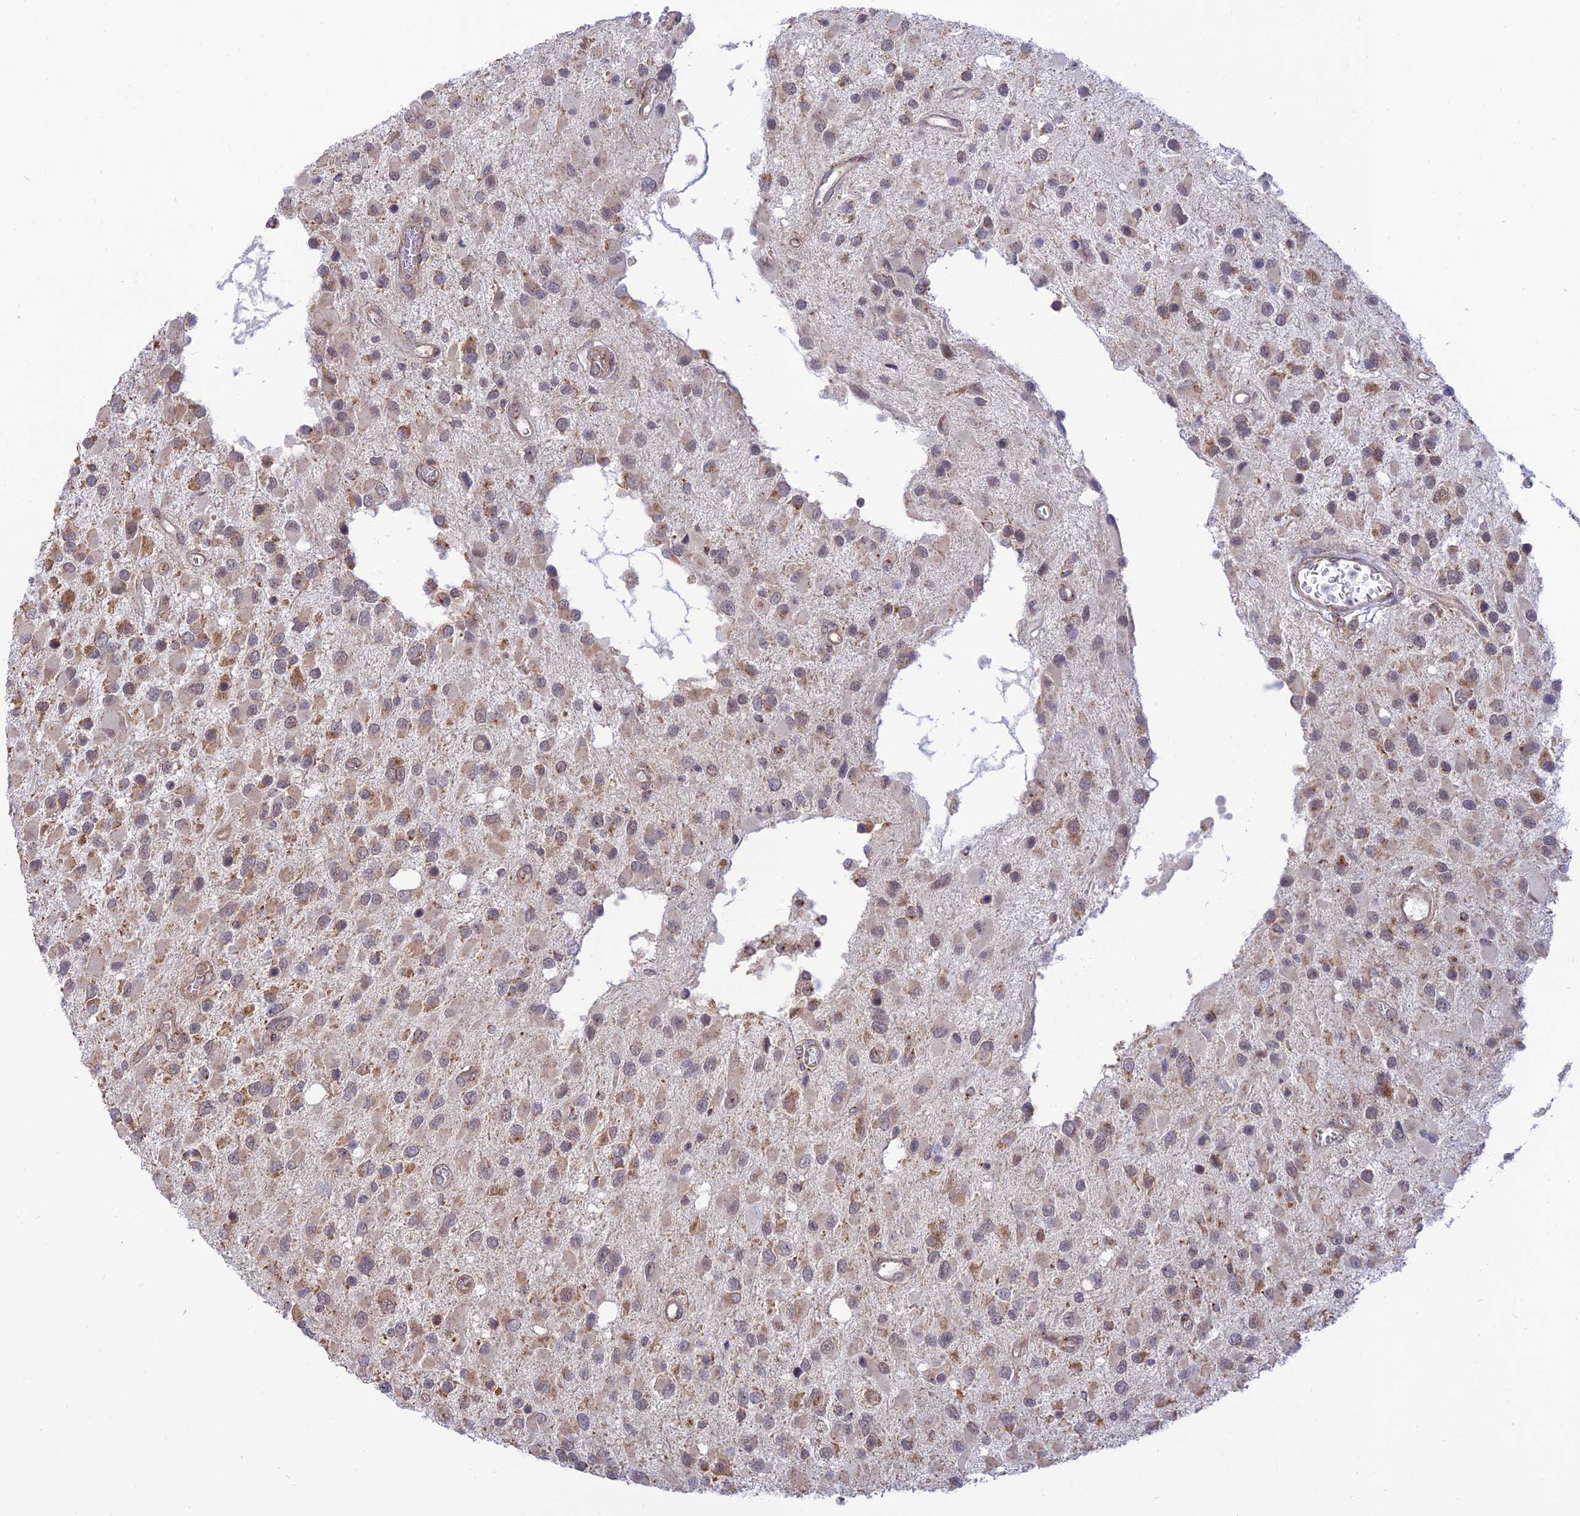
{"staining": {"intensity": "weak", "quantity": "25%-75%", "location": "cytoplasmic/membranous"}, "tissue": "glioma", "cell_type": "Tumor cells", "image_type": "cancer", "snomed": [{"axis": "morphology", "description": "Glioma, malignant, High grade"}, {"axis": "topography", "description": "Brain"}], "caption": "Glioma stained with DAB immunohistochemistry (IHC) reveals low levels of weak cytoplasmic/membranous expression in about 25%-75% of tumor cells.", "gene": "GOLGA3", "patient": {"sex": "male", "age": 53}}